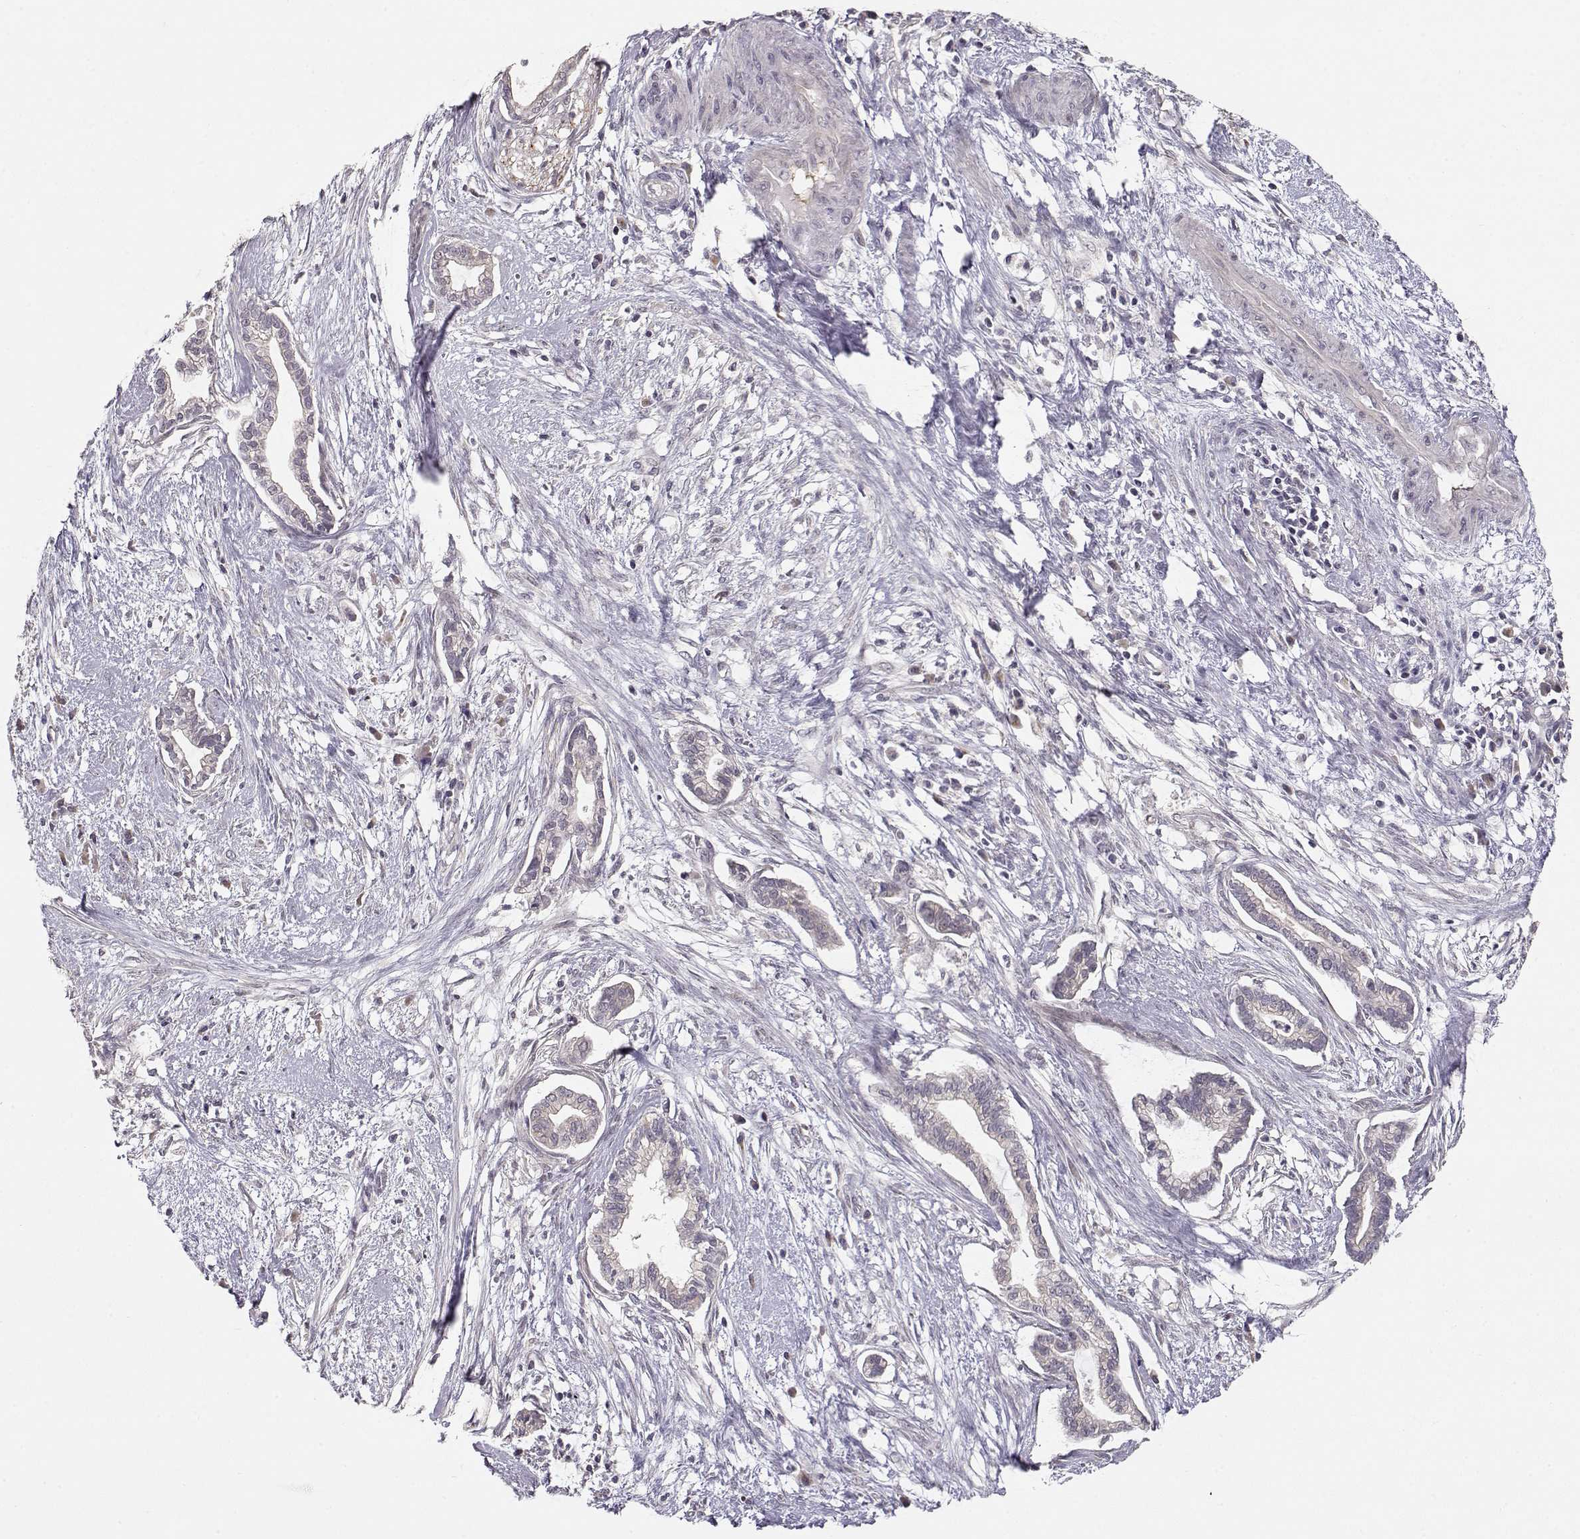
{"staining": {"intensity": "negative", "quantity": "none", "location": "none"}, "tissue": "cervical cancer", "cell_type": "Tumor cells", "image_type": "cancer", "snomed": [{"axis": "morphology", "description": "Adenocarcinoma, NOS"}, {"axis": "topography", "description": "Cervix"}], "caption": "Cervical cancer (adenocarcinoma) stained for a protein using immunohistochemistry exhibits no positivity tumor cells.", "gene": "PNMT", "patient": {"sex": "female", "age": 62}}